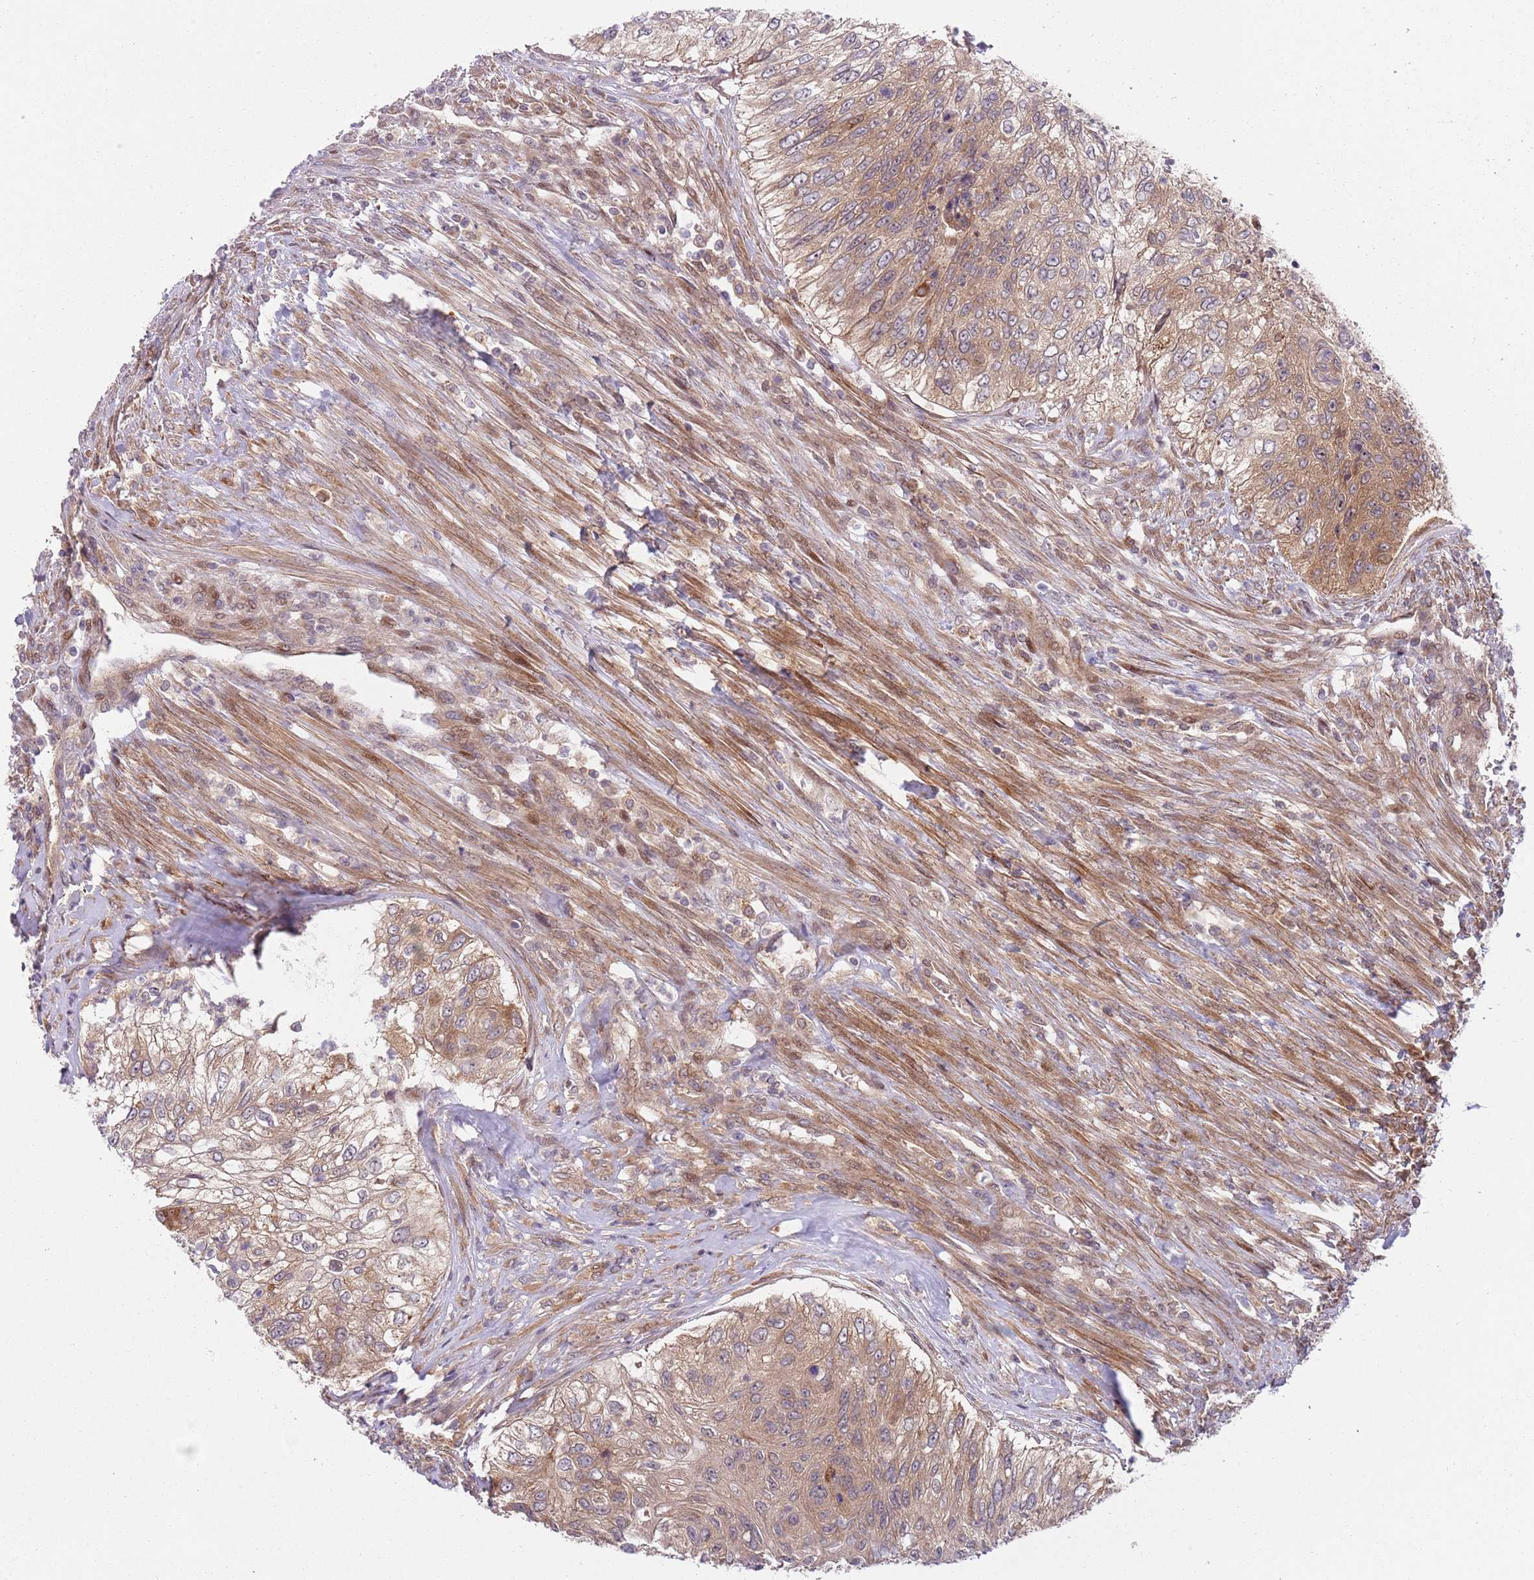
{"staining": {"intensity": "moderate", "quantity": "25%-75%", "location": "cytoplasmic/membranous"}, "tissue": "urothelial cancer", "cell_type": "Tumor cells", "image_type": "cancer", "snomed": [{"axis": "morphology", "description": "Urothelial carcinoma, High grade"}, {"axis": "topography", "description": "Urinary bladder"}], "caption": "An IHC histopathology image of neoplastic tissue is shown. Protein staining in brown highlights moderate cytoplasmic/membranous positivity in urothelial carcinoma (high-grade) within tumor cells. (IHC, brightfield microscopy, high magnification).", "gene": "GGA1", "patient": {"sex": "female", "age": 60}}